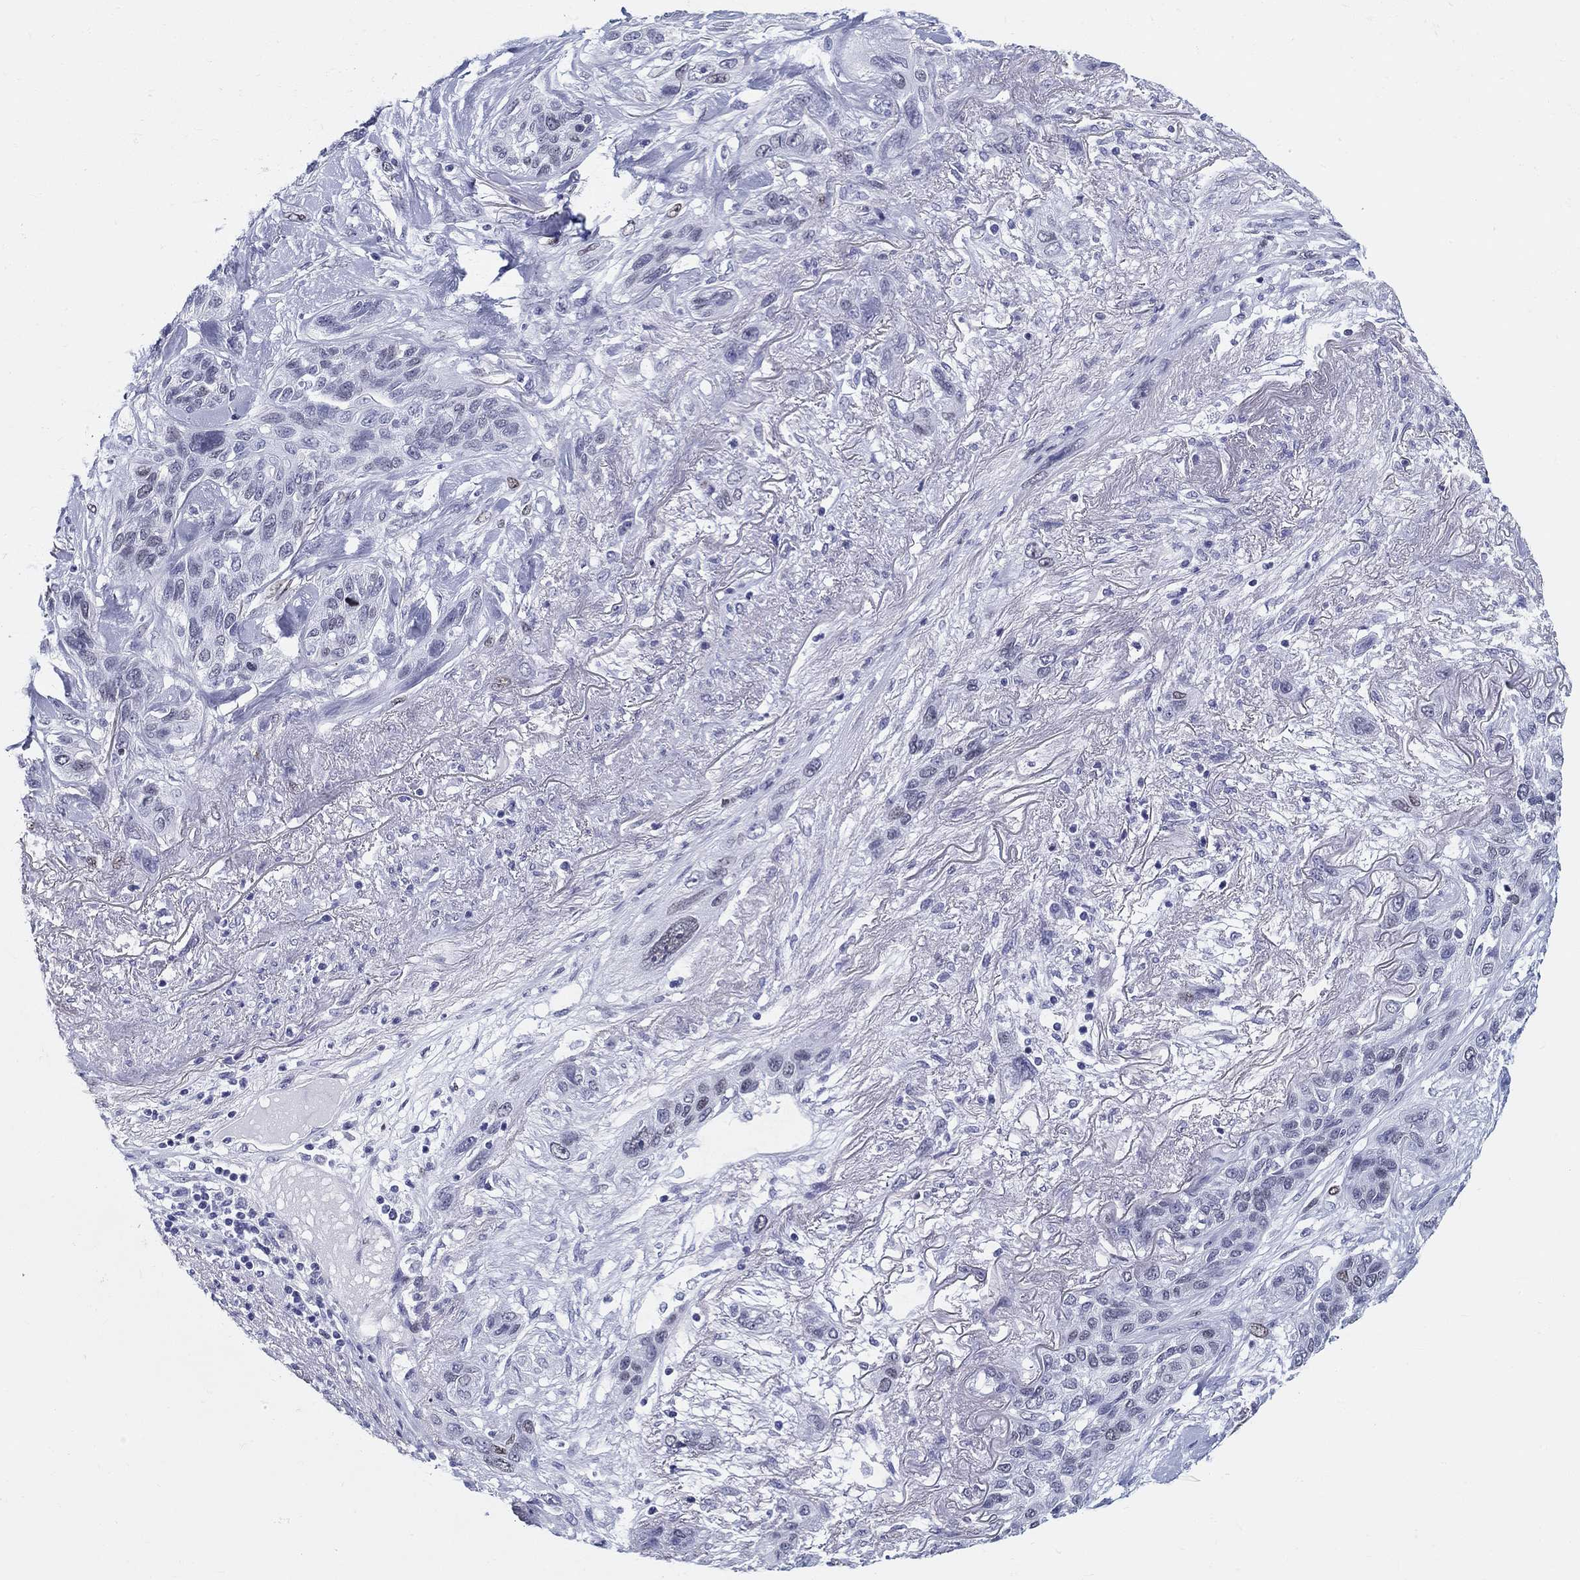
{"staining": {"intensity": "negative", "quantity": "none", "location": "none"}, "tissue": "lung cancer", "cell_type": "Tumor cells", "image_type": "cancer", "snomed": [{"axis": "morphology", "description": "Squamous cell carcinoma, NOS"}, {"axis": "topography", "description": "Lung"}], "caption": "This is a image of IHC staining of lung squamous cell carcinoma, which shows no positivity in tumor cells.", "gene": "H1-1", "patient": {"sex": "female", "age": 70}}